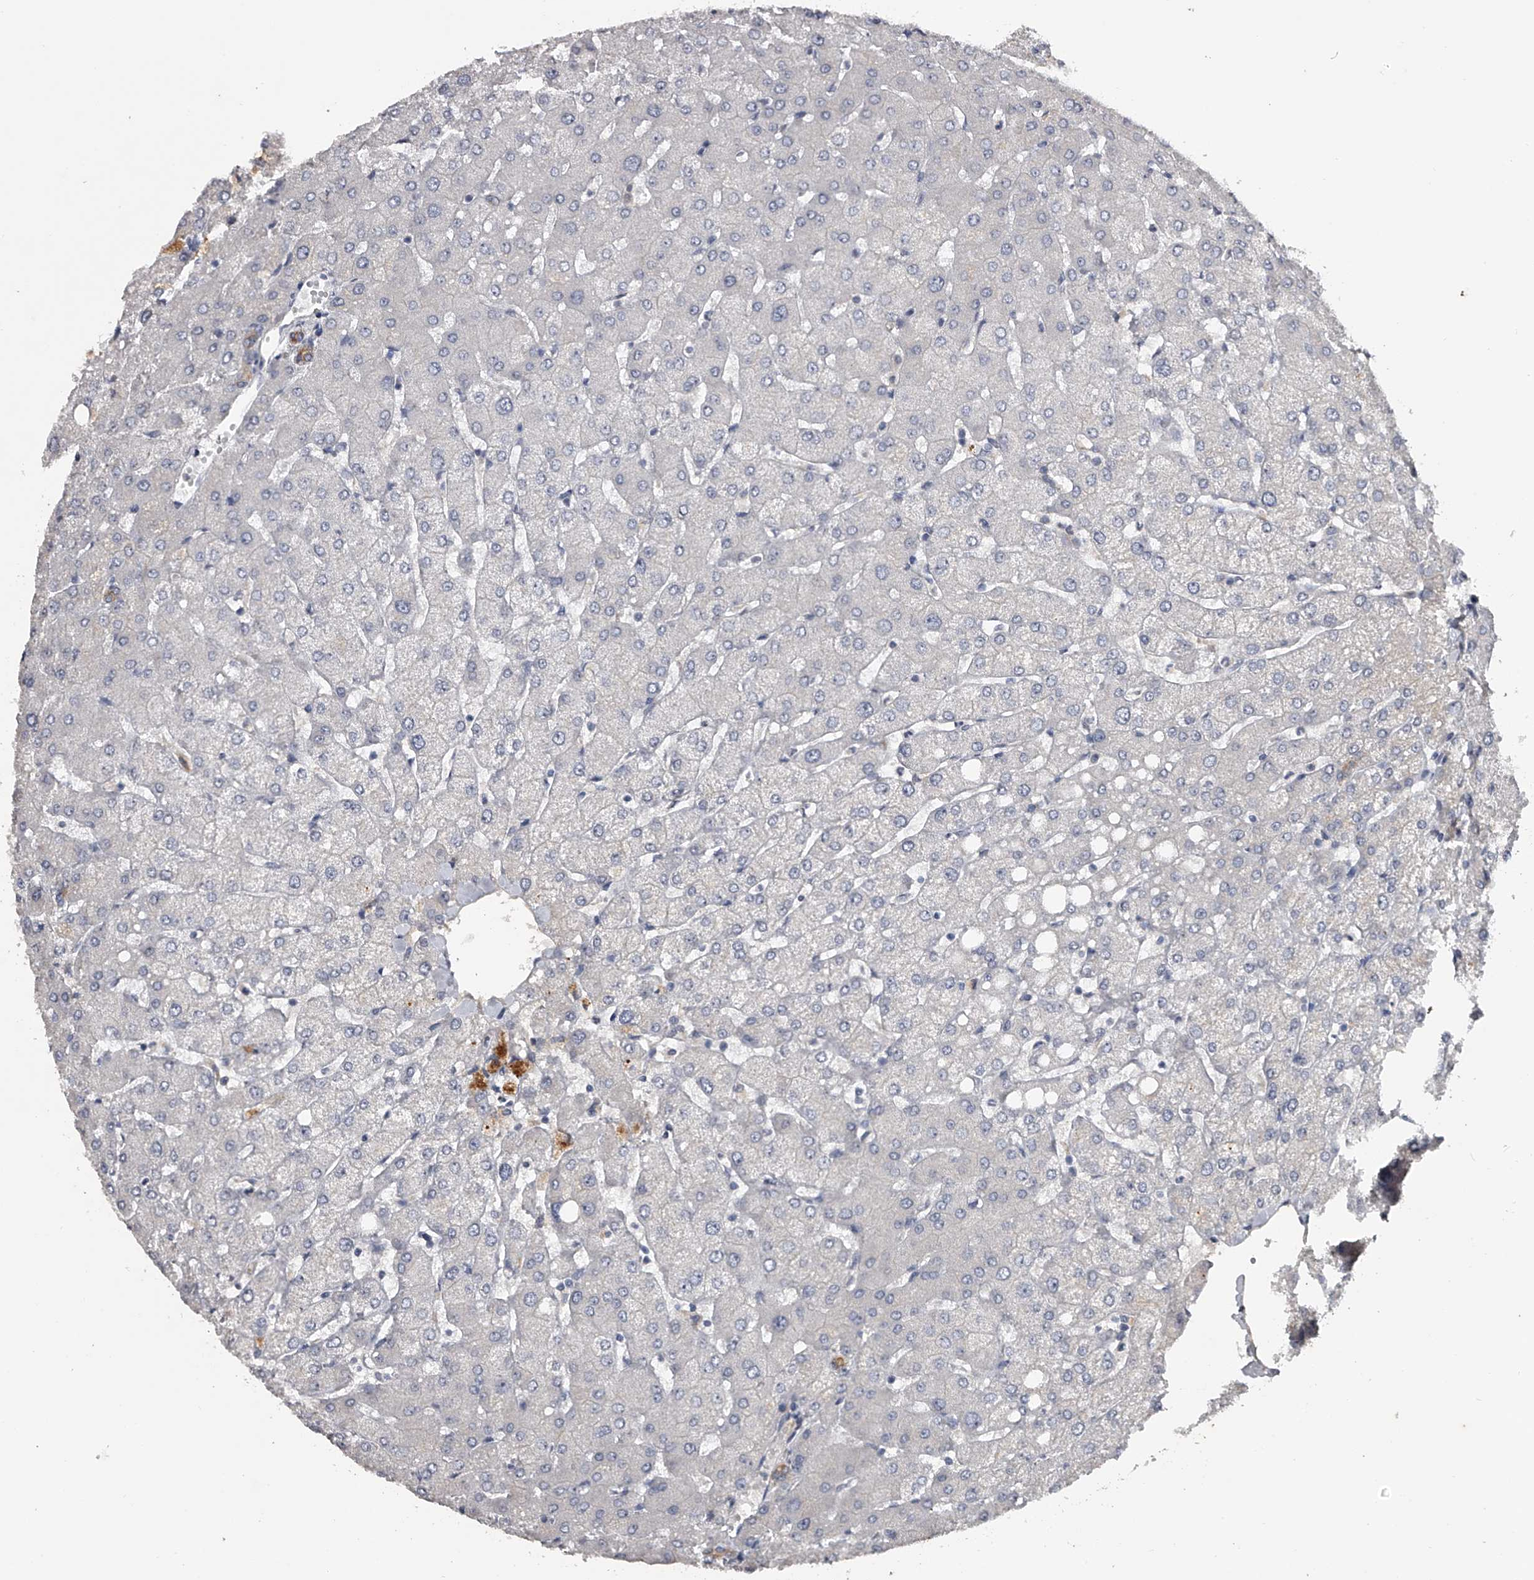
{"staining": {"intensity": "moderate", "quantity": "25%-75%", "location": "cytoplasmic/membranous"}, "tissue": "liver", "cell_type": "Cholangiocytes", "image_type": "normal", "snomed": [{"axis": "morphology", "description": "Normal tissue, NOS"}, {"axis": "topography", "description": "Liver"}], "caption": "This micrograph reveals immunohistochemistry staining of normal human liver, with medium moderate cytoplasmic/membranous positivity in about 25%-75% of cholangiocytes.", "gene": "MDN1", "patient": {"sex": "female", "age": 54}}